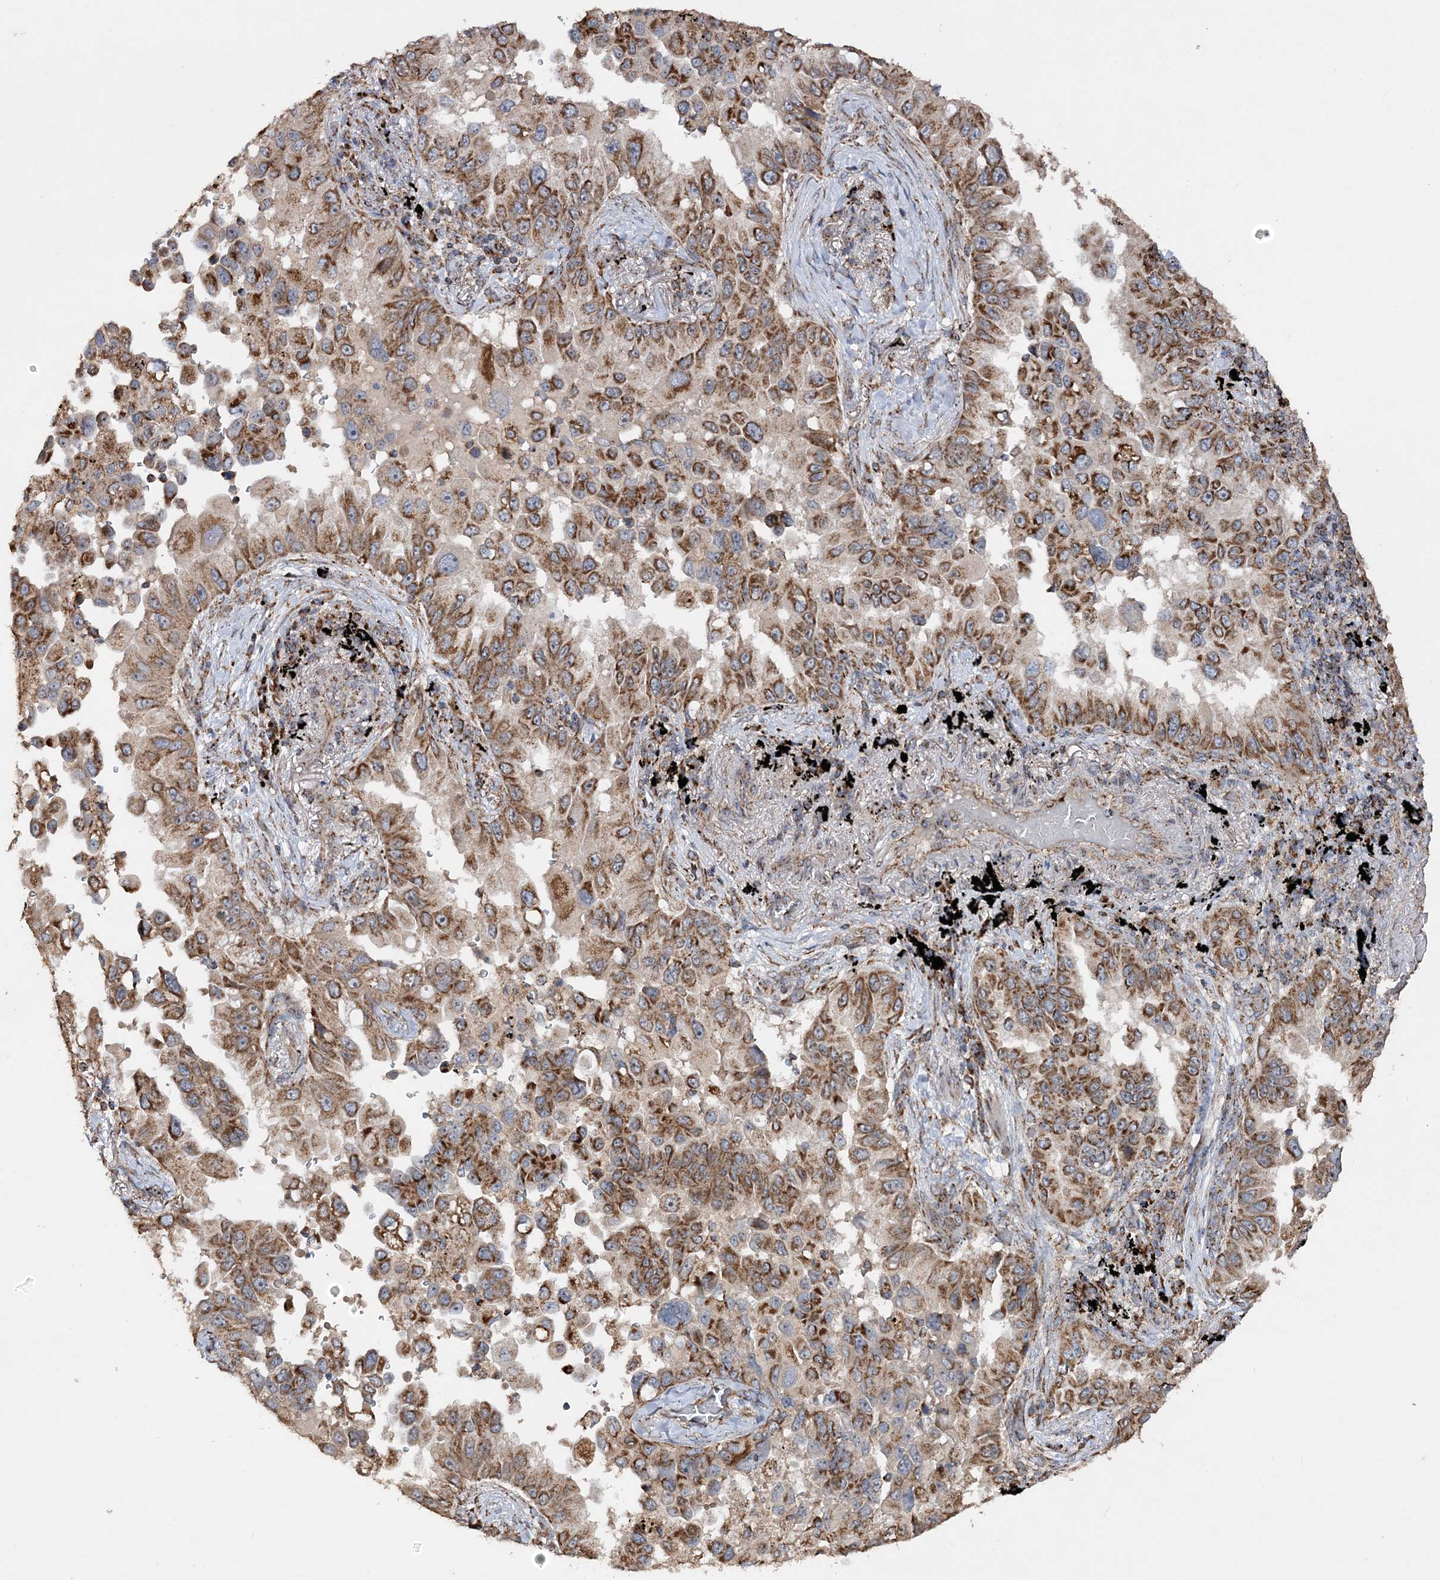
{"staining": {"intensity": "strong", "quantity": ">75%", "location": "cytoplasmic/membranous"}, "tissue": "lung cancer", "cell_type": "Tumor cells", "image_type": "cancer", "snomed": [{"axis": "morphology", "description": "Adenocarcinoma, NOS"}, {"axis": "topography", "description": "Lung"}], "caption": "Tumor cells show strong cytoplasmic/membranous positivity in approximately >75% of cells in lung cancer (adenocarcinoma). Nuclei are stained in blue.", "gene": "POC5", "patient": {"sex": "female", "age": 67}}